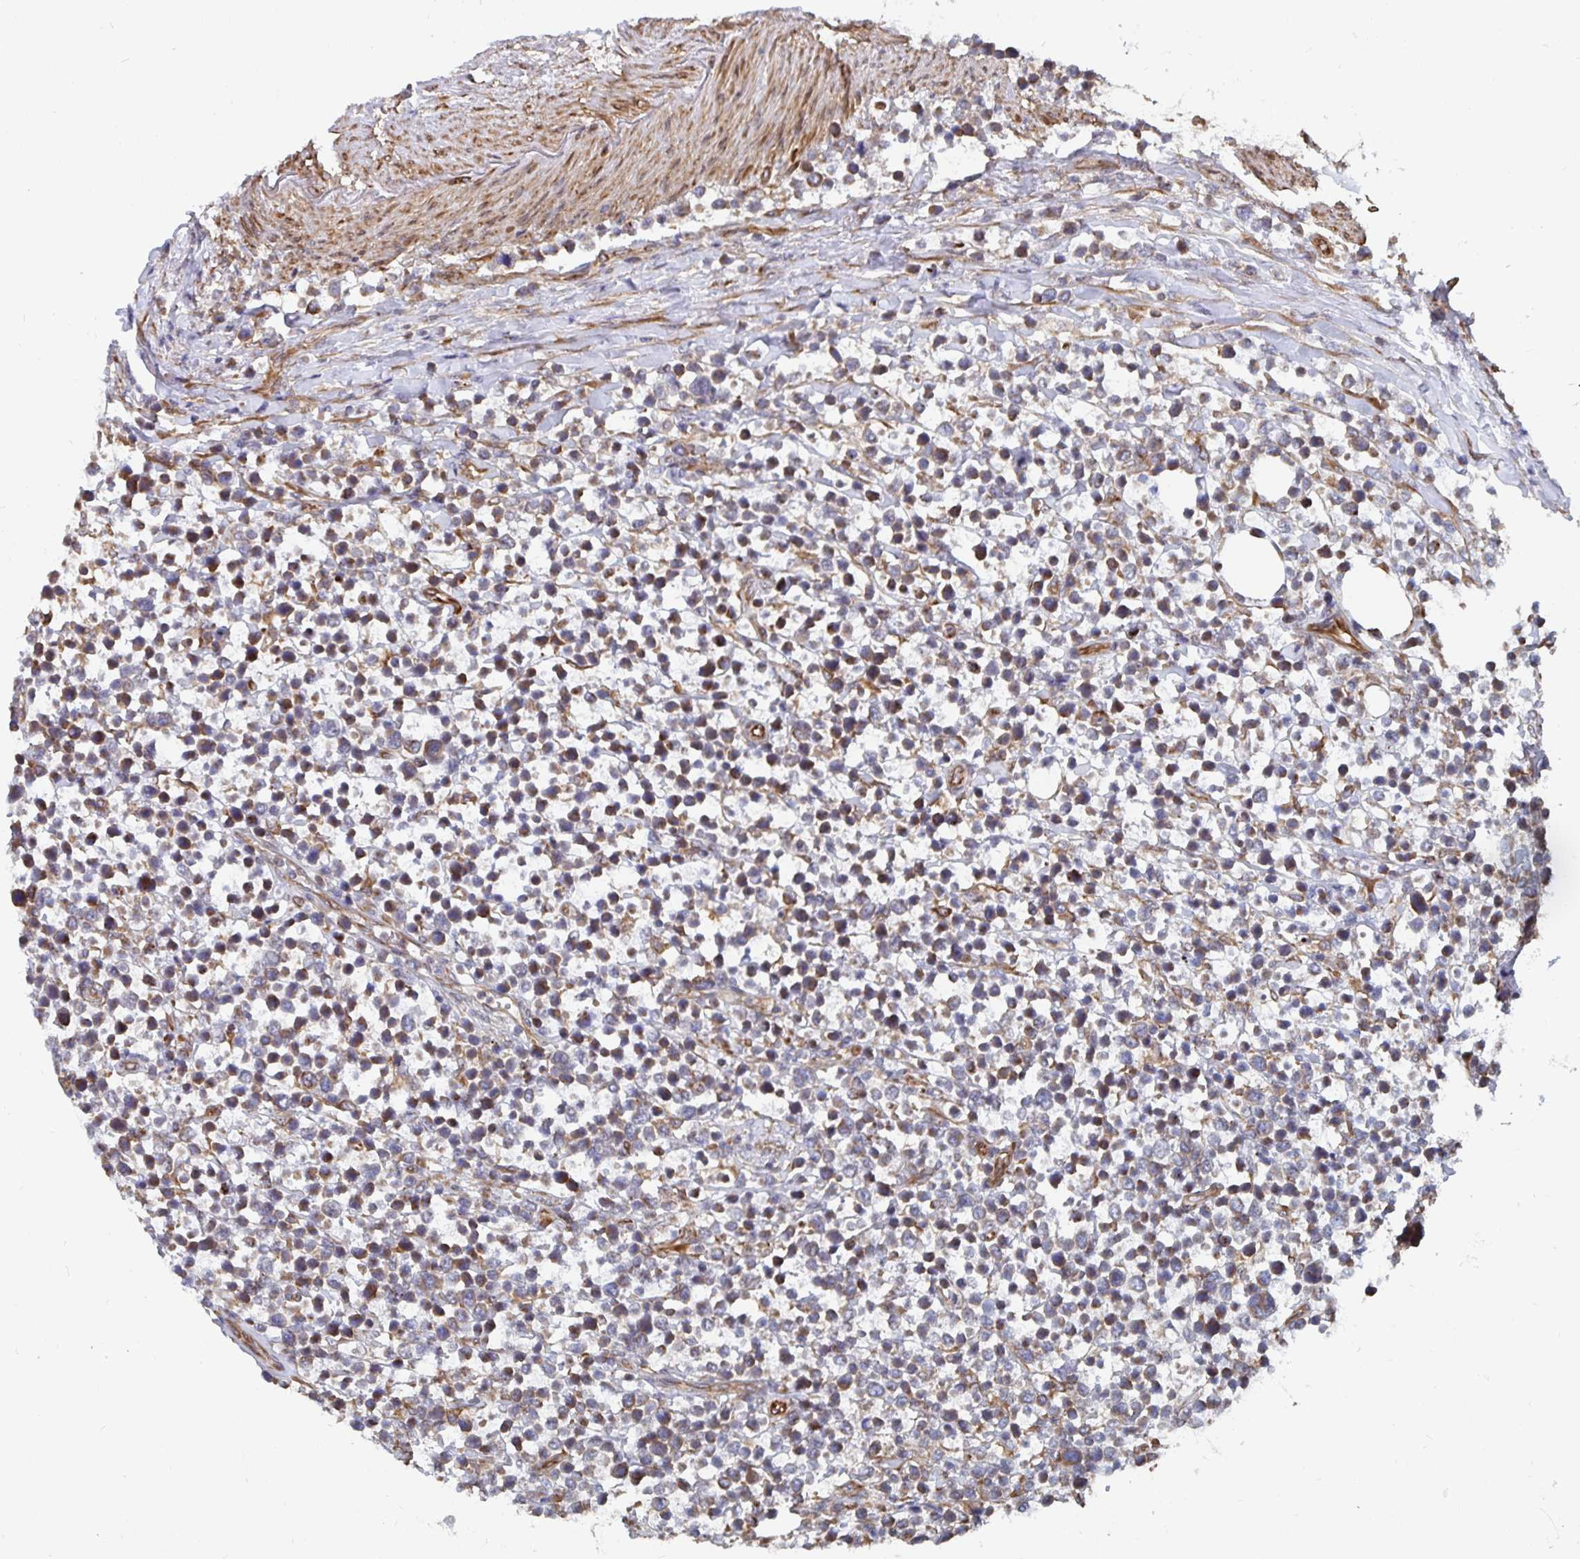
{"staining": {"intensity": "weak", "quantity": "25%-75%", "location": "cytoplasmic/membranous"}, "tissue": "lymphoma", "cell_type": "Tumor cells", "image_type": "cancer", "snomed": [{"axis": "morphology", "description": "Malignant lymphoma, non-Hodgkin's type, High grade"}, {"axis": "topography", "description": "Soft tissue"}], "caption": "The photomicrograph reveals a brown stain indicating the presence of a protein in the cytoplasmic/membranous of tumor cells in high-grade malignant lymphoma, non-Hodgkin's type.", "gene": "BCAP29", "patient": {"sex": "female", "age": 56}}